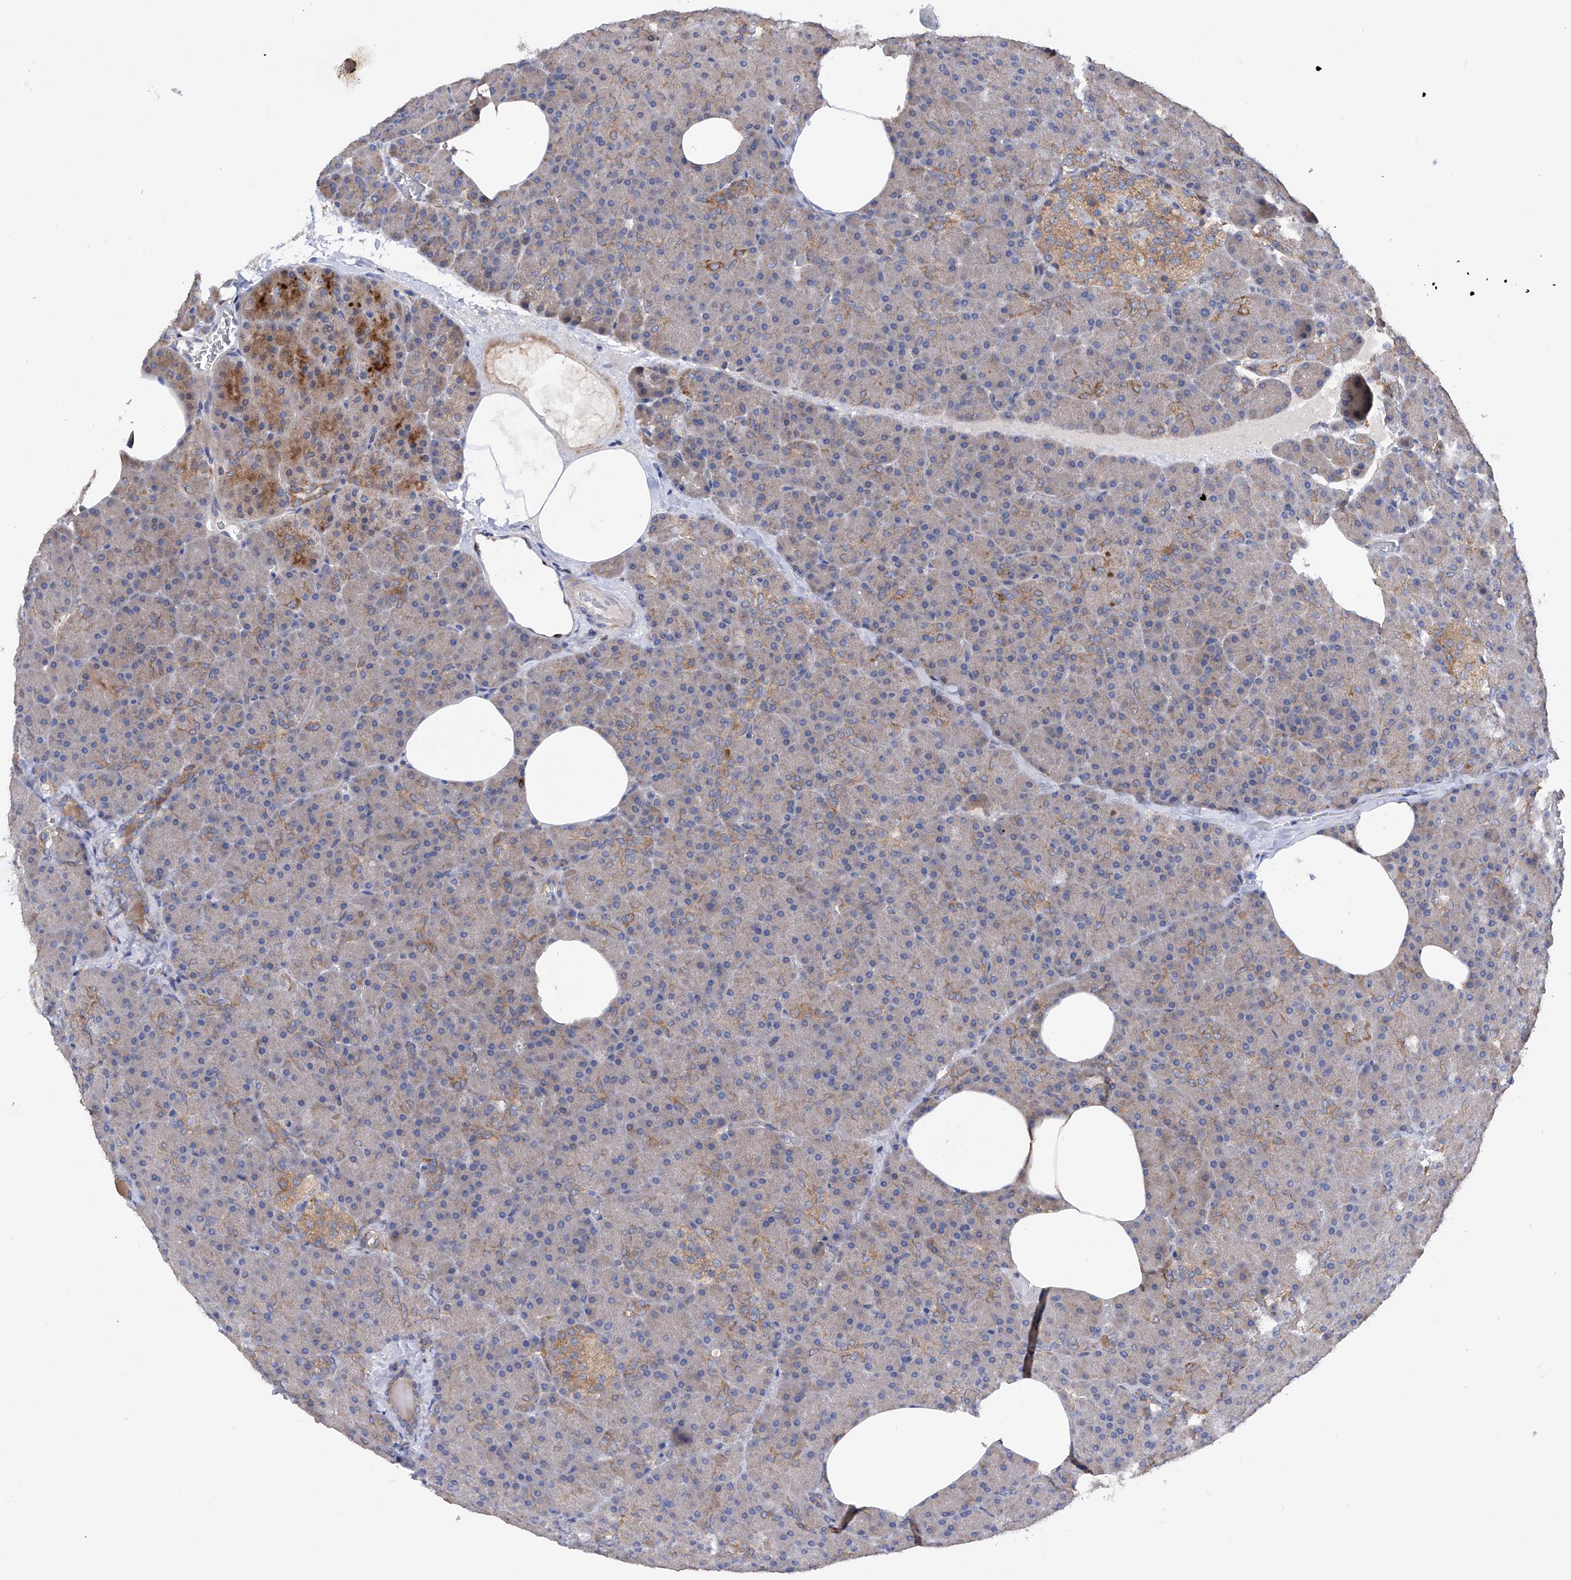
{"staining": {"intensity": "moderate", "quantity": "<25%", "location": "cytoplasmic/membranous"}, "tissue": "pancreas", "cell_type": "Exocrine glandular cells", "image_type": "normal", "snomed": [{"axis": "morphology", "description": "Normal tissue, NOS"}, {"axis": "morphology", "description": "Carcinoid, malignant, NOS"}, {"axis": "topography", "description": "Pancreas"}], "caption": "The photomicrograph shows immunohistochemical staining of unremarkable pancreas. There is moderate cytoplasmic/membranous staining is seen in approximately <25% of exocrine glandular cells. Immunohistochemistry (ihc) stains the protein of interest in brown and the nuclei are stained blue.", "gene": "SPATA20", "patient": {"sex": "female", "age": 35}}